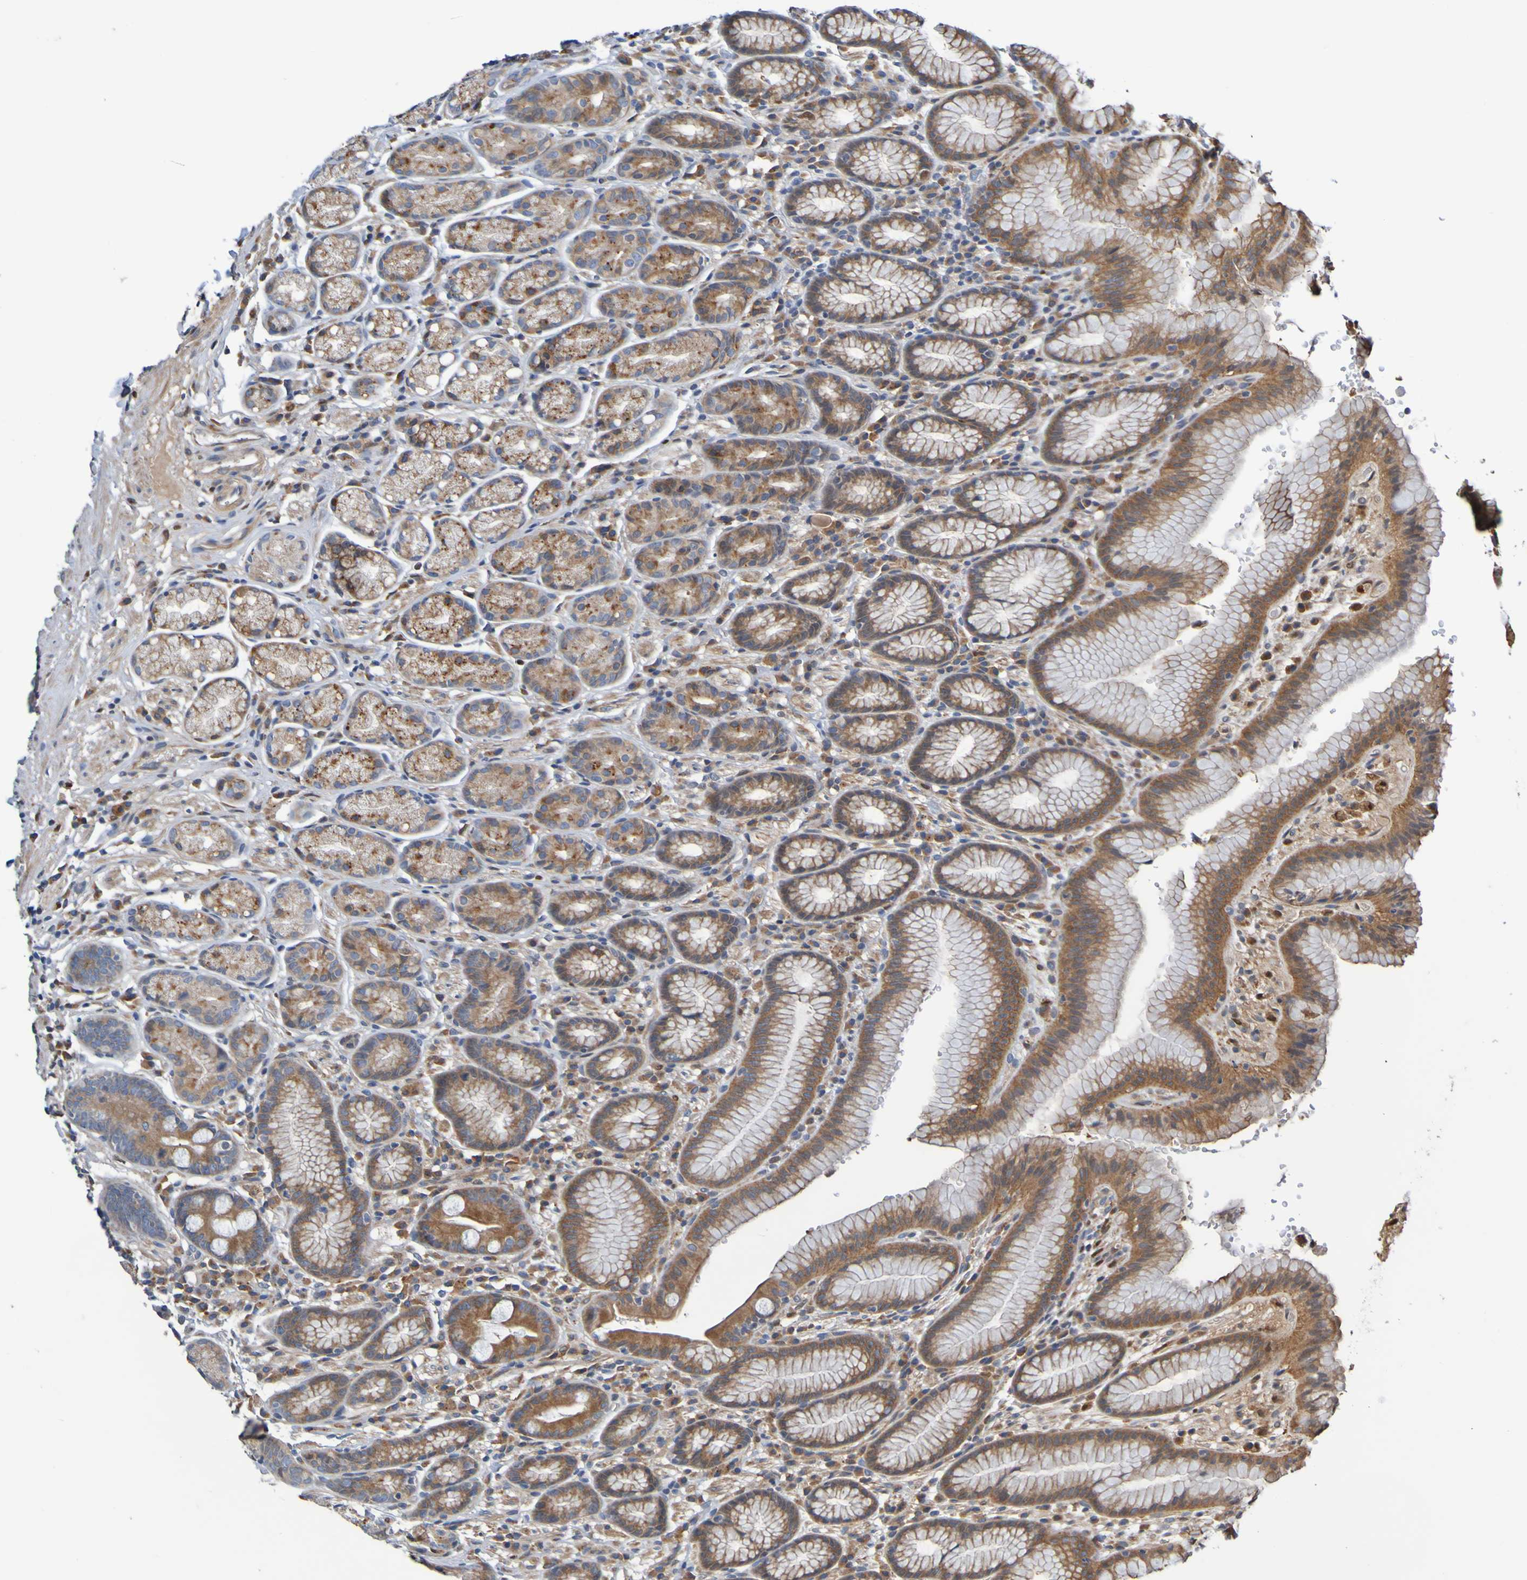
{"staining": {"intensity": "moderate", "quantity": "25%-75%", "location": "cytoplasmic/membranous"}, "tissue": "stomach", "cell_type": "Glandular cells", "image_type": "normal", "snomed": [{"axis": "morphology", "description": "Normal tissue, NOS"}, {"axis": "topography", "description": "Stomach, lower"}], "caption": "IHC of unremarkable stomach demonstrates medium levels of moderate cytoplasmic/membranous expression in about 25%-75% of glandular cells. Nuclei are stained in blue.", "gene": "METAP2", "patient": {"sex": "male", "age": 52}}